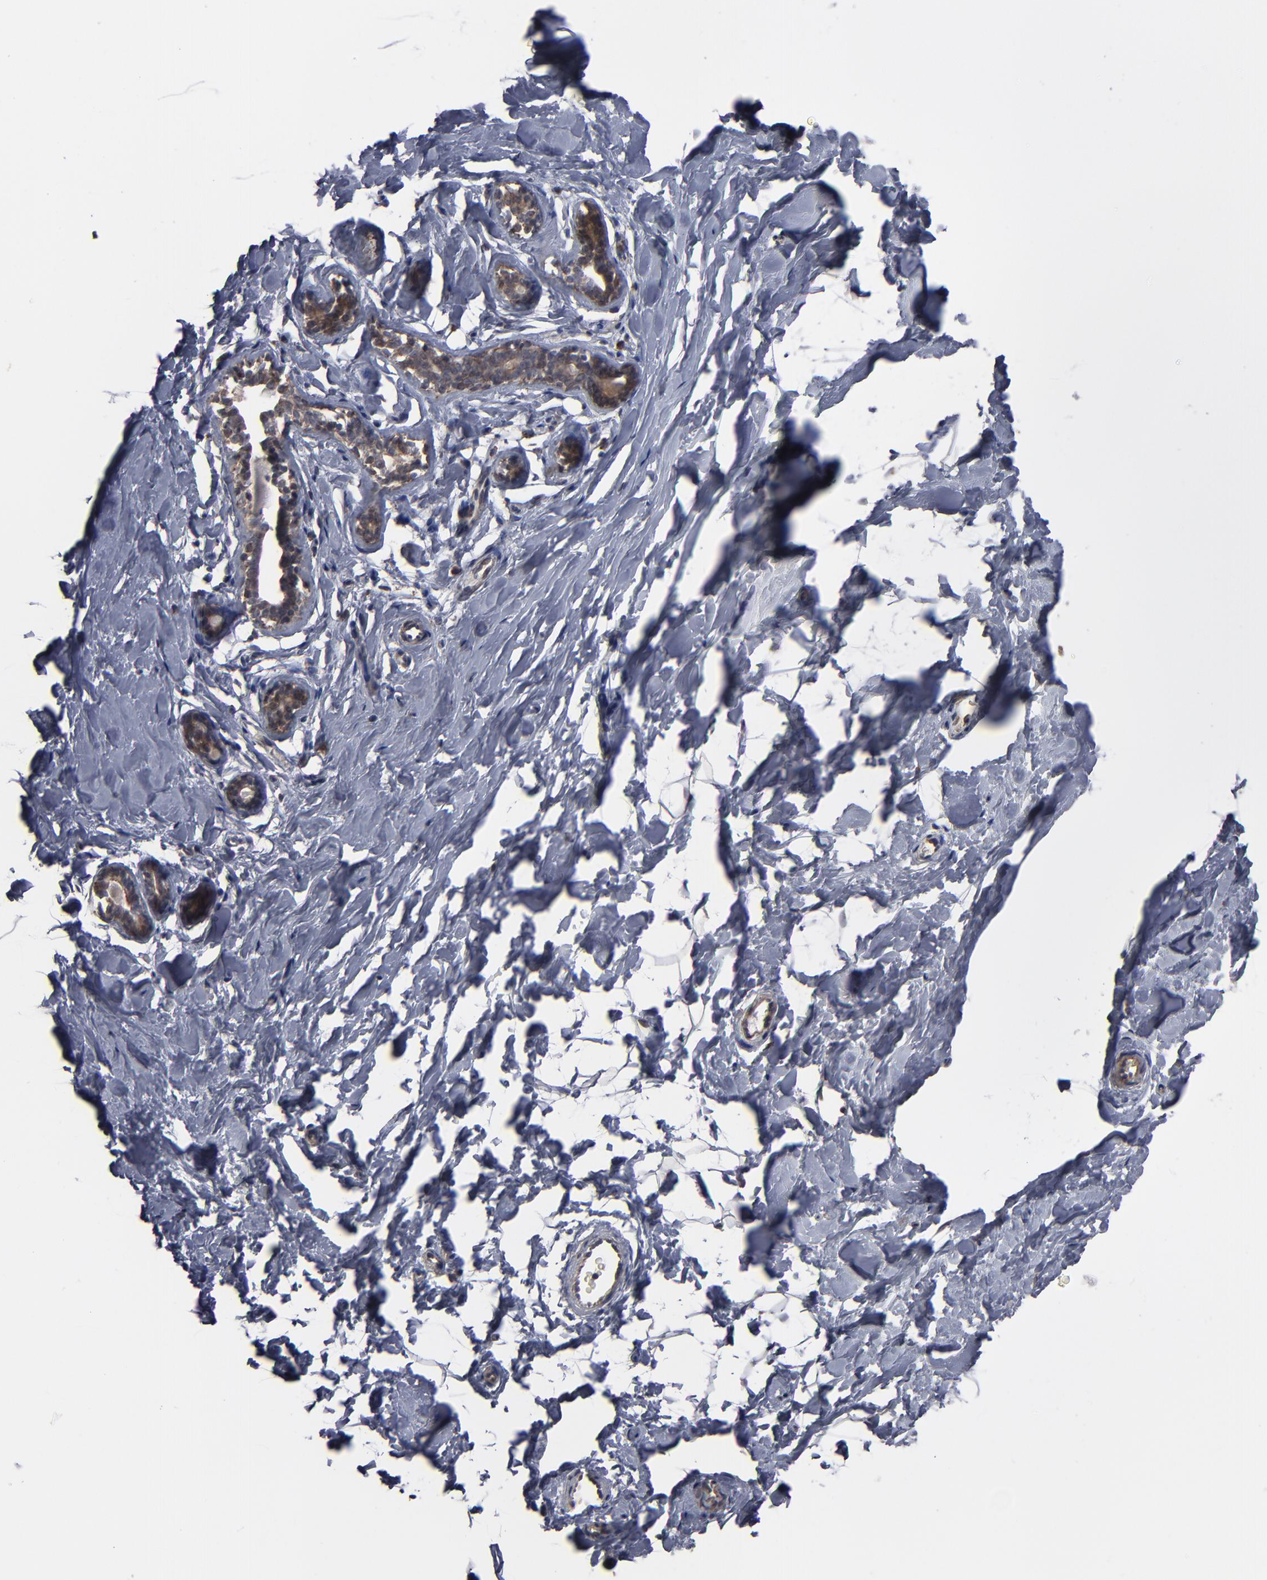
{"staining": {"intensity": "weak", "quantity": ">75%", "location": "cytoplasmic/membranous"}, "tissue": "breast", "cell_type": "Adipocytes", "image_type": "normal", "snomed": [{"axis": "morphology", "description": "Normal tissue, NOS"}, {"axis": "topography", "description": "Breast"}], "caption": "A micrograph of human breast stained for a protein exhibits weak cytoplasmic/membranous brown staining in adipocytes.", "gene": "MIPOL1", "patient": {"sex": "female", "age": 23}}